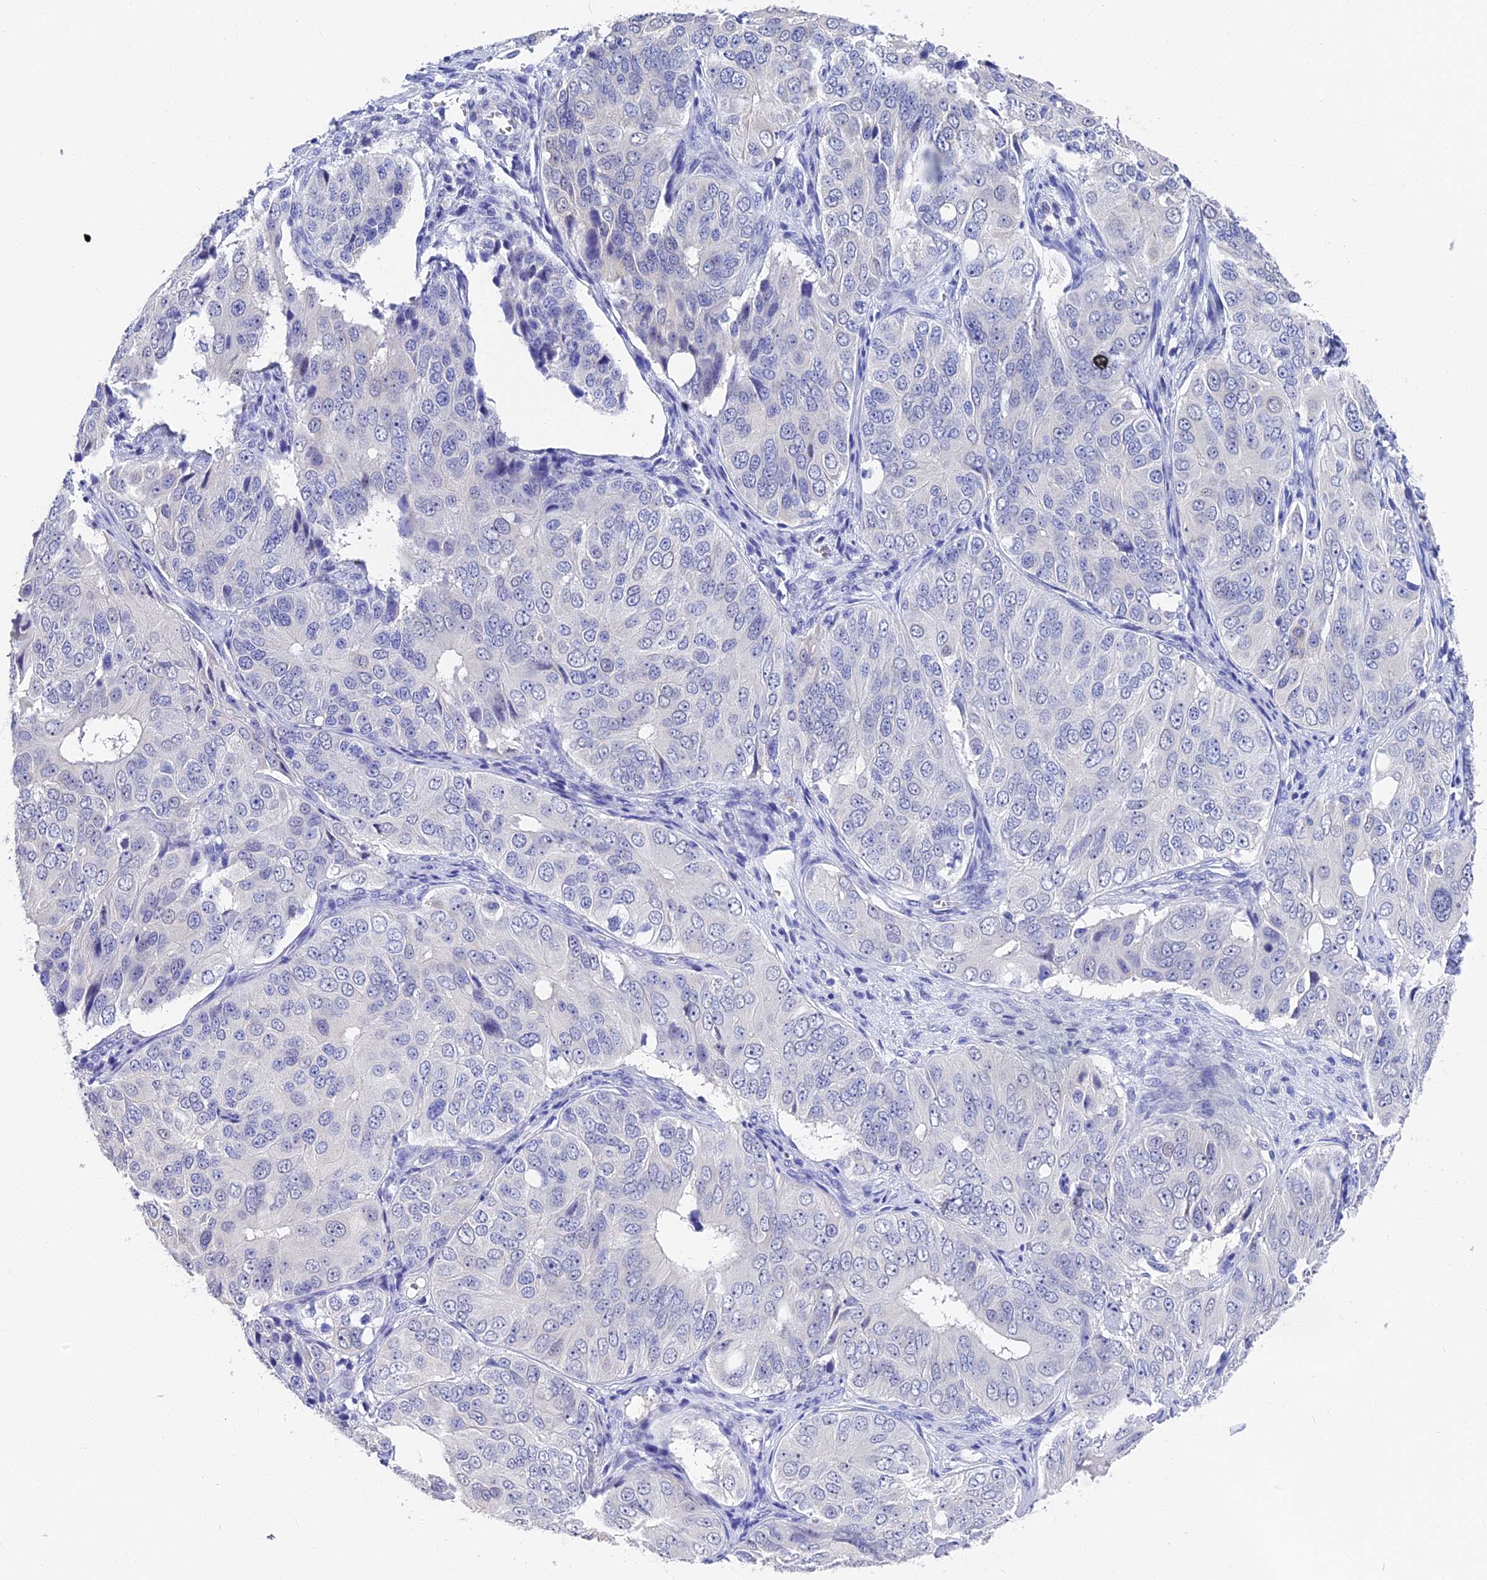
{"staining": {"intensity": "negative", "quantity": "none", "location": "none"}, "tissue": "ovarian cancer", "cell_type": "Tumor cells", "image_type": "cancer", "snomed": [{"axis": "morphology", "description": "Carcinoma, endometroid"}, {"axis": "topography", "description": "Ovary"}], "caption": "Human ovarian cancer stained for a protein using immunohistochemistry demonstrates no expression in tumor cells.", "gene": "VPS33B", "patient": {"sex": "female", "age": 51}}